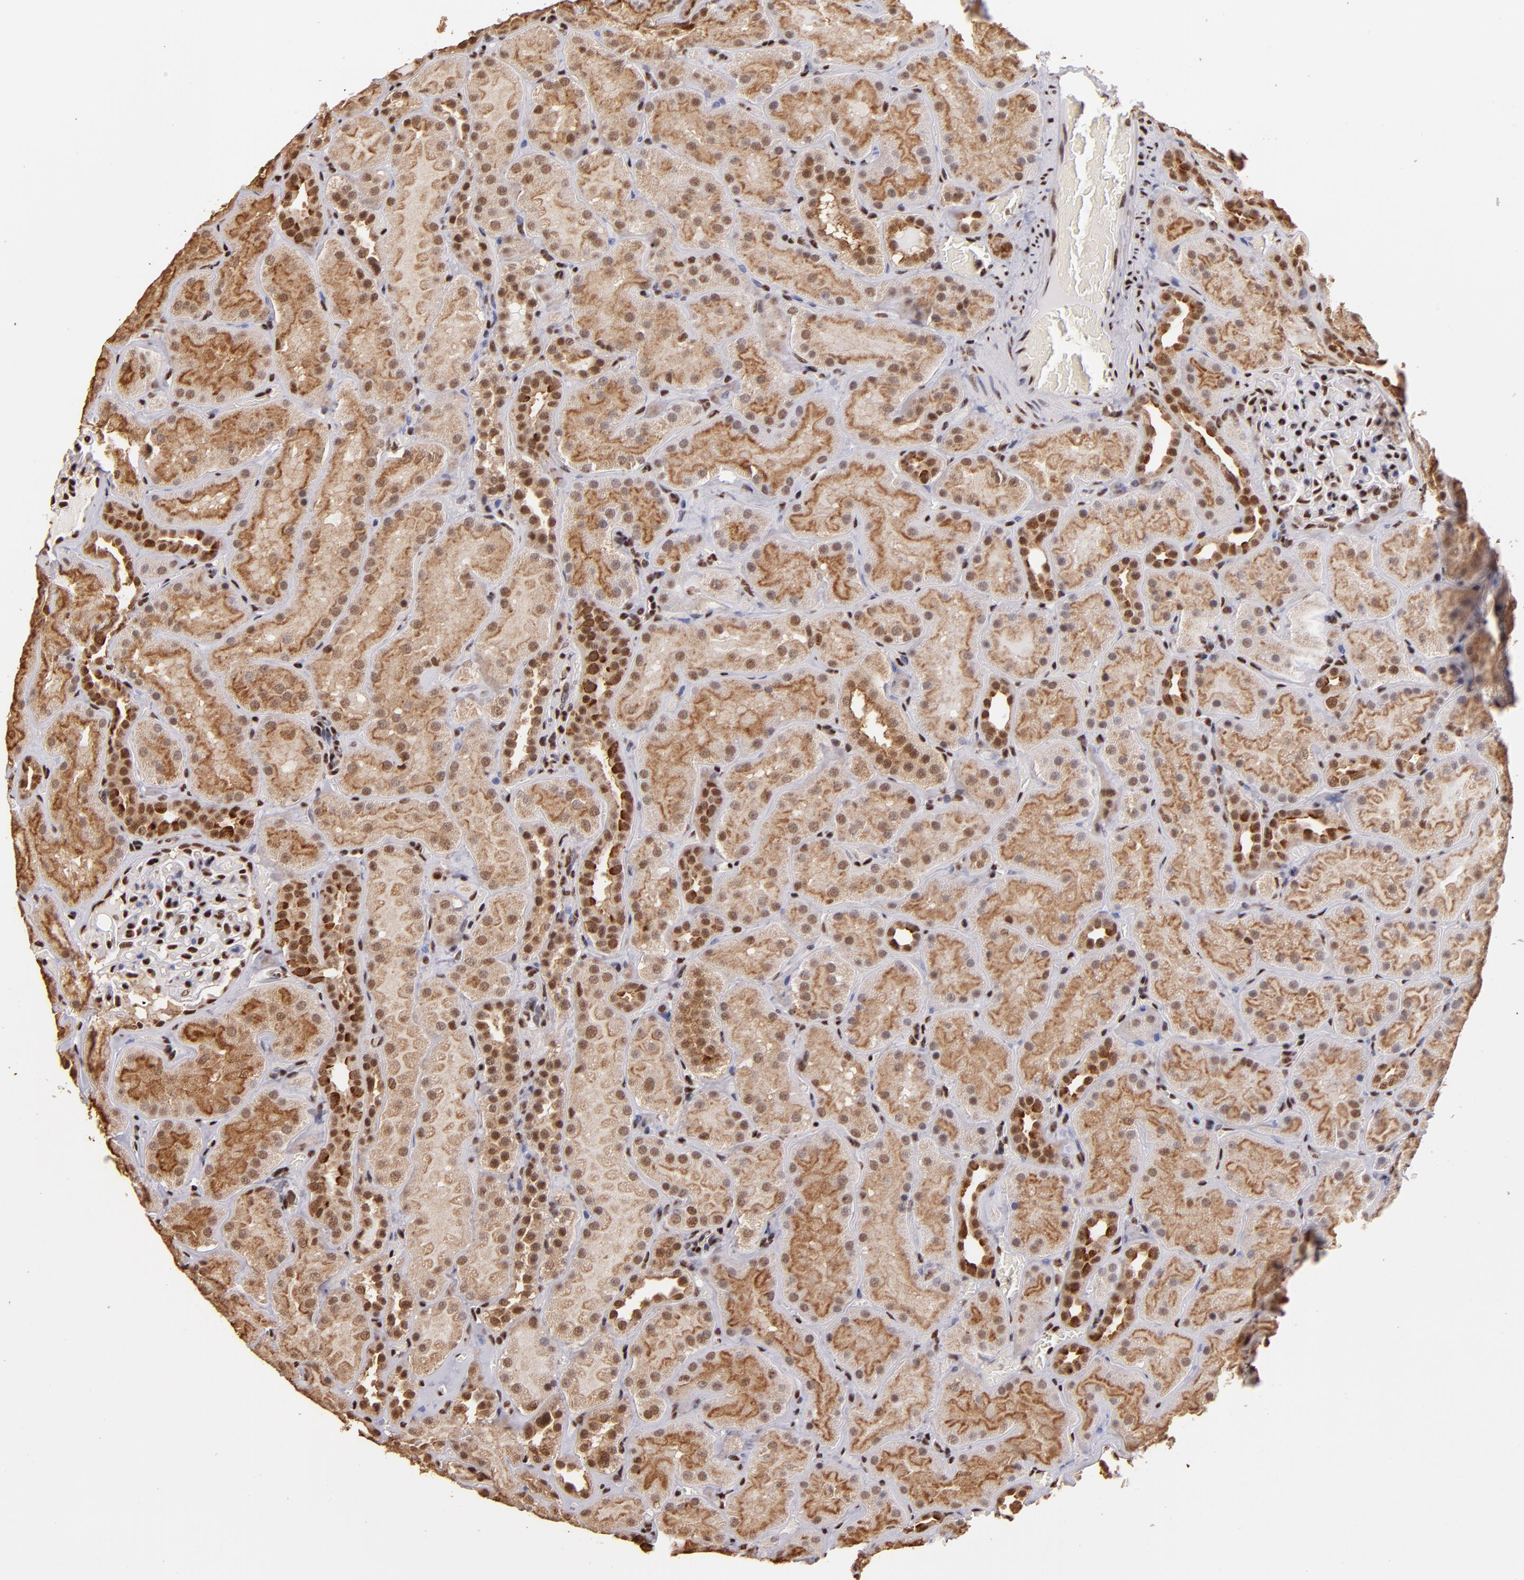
{"staining": {"intensity": "moderate", "quantity": ">75%", "location": "nuclear"}, "tissue": "kidney", "cell_type": "Cells in glomeruli", "image_type": "normal", "snomed": [{"axis": "morphology", "description": "Normal tissue, NOS"}, {"axis": "topography", "description": "Kidney"}], "caption": "IHC photomicrograph of normal human kidney stained for a protein (brown), which shows medium levels of moderate nuclear positivity in approximately >75% of cells in glomeruli.", "gene": "SP1", "patient": {"sex": "male", "age": 28}}